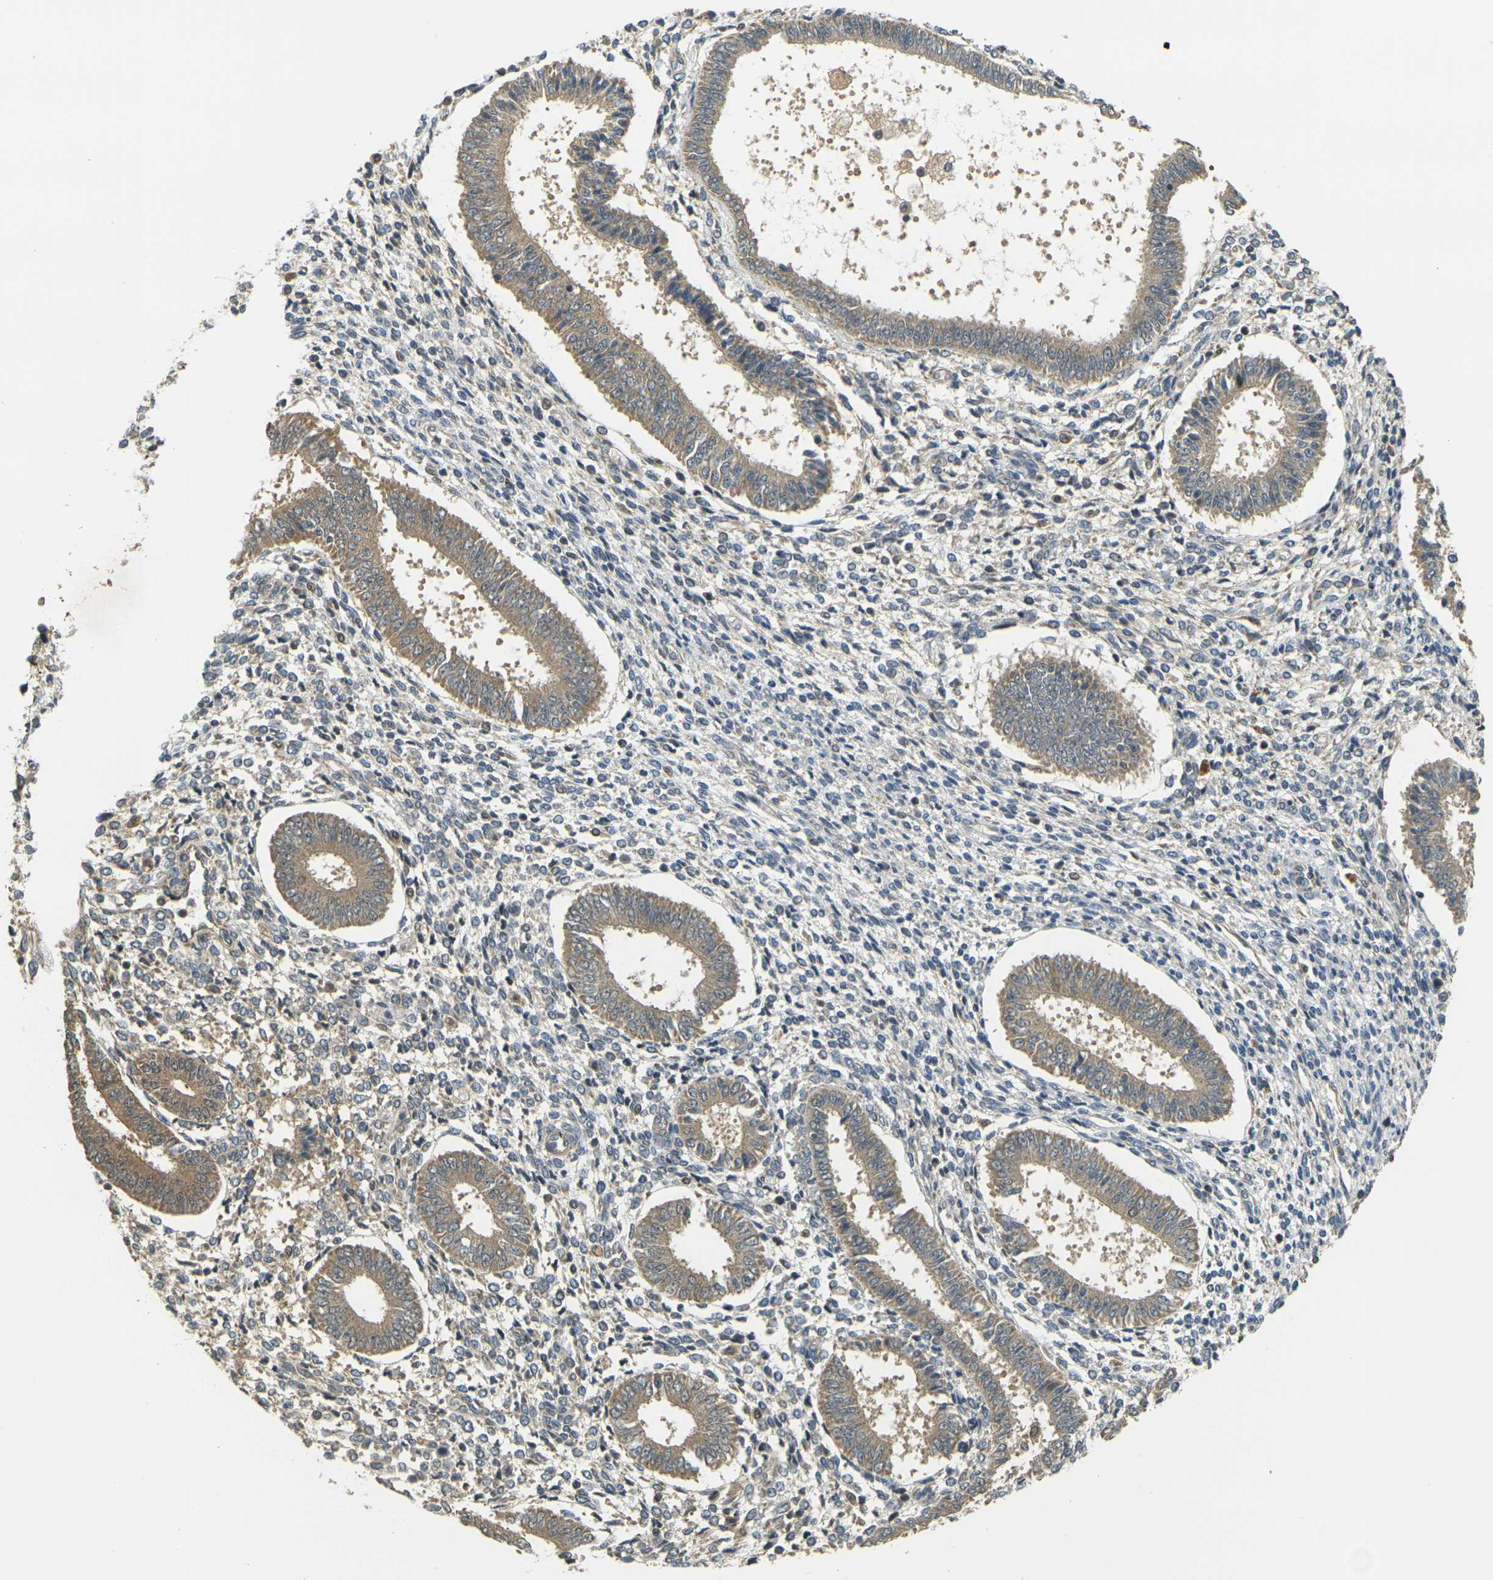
{"staining": {"intensity": "weak", "quantity": "<25%", "location": "cytoplasmic/membranous"}, "tissue": "endometrium", "cell_type": "Cells in endometrial stroma", "image_type": "normal", "snomed": [{"axis": "morphology", "description": "Normal tissue, NOS"}, {"axis": "topography", "description": "Endometrium"}], "caption": "This is a histopathology image of immunohistochemistry (IHC) staining of normal endometrium, which shows no positivity in cells in endometrial stroma.", "gene": "KLHL8", "patient": {"sex": "female", "age": 35}}